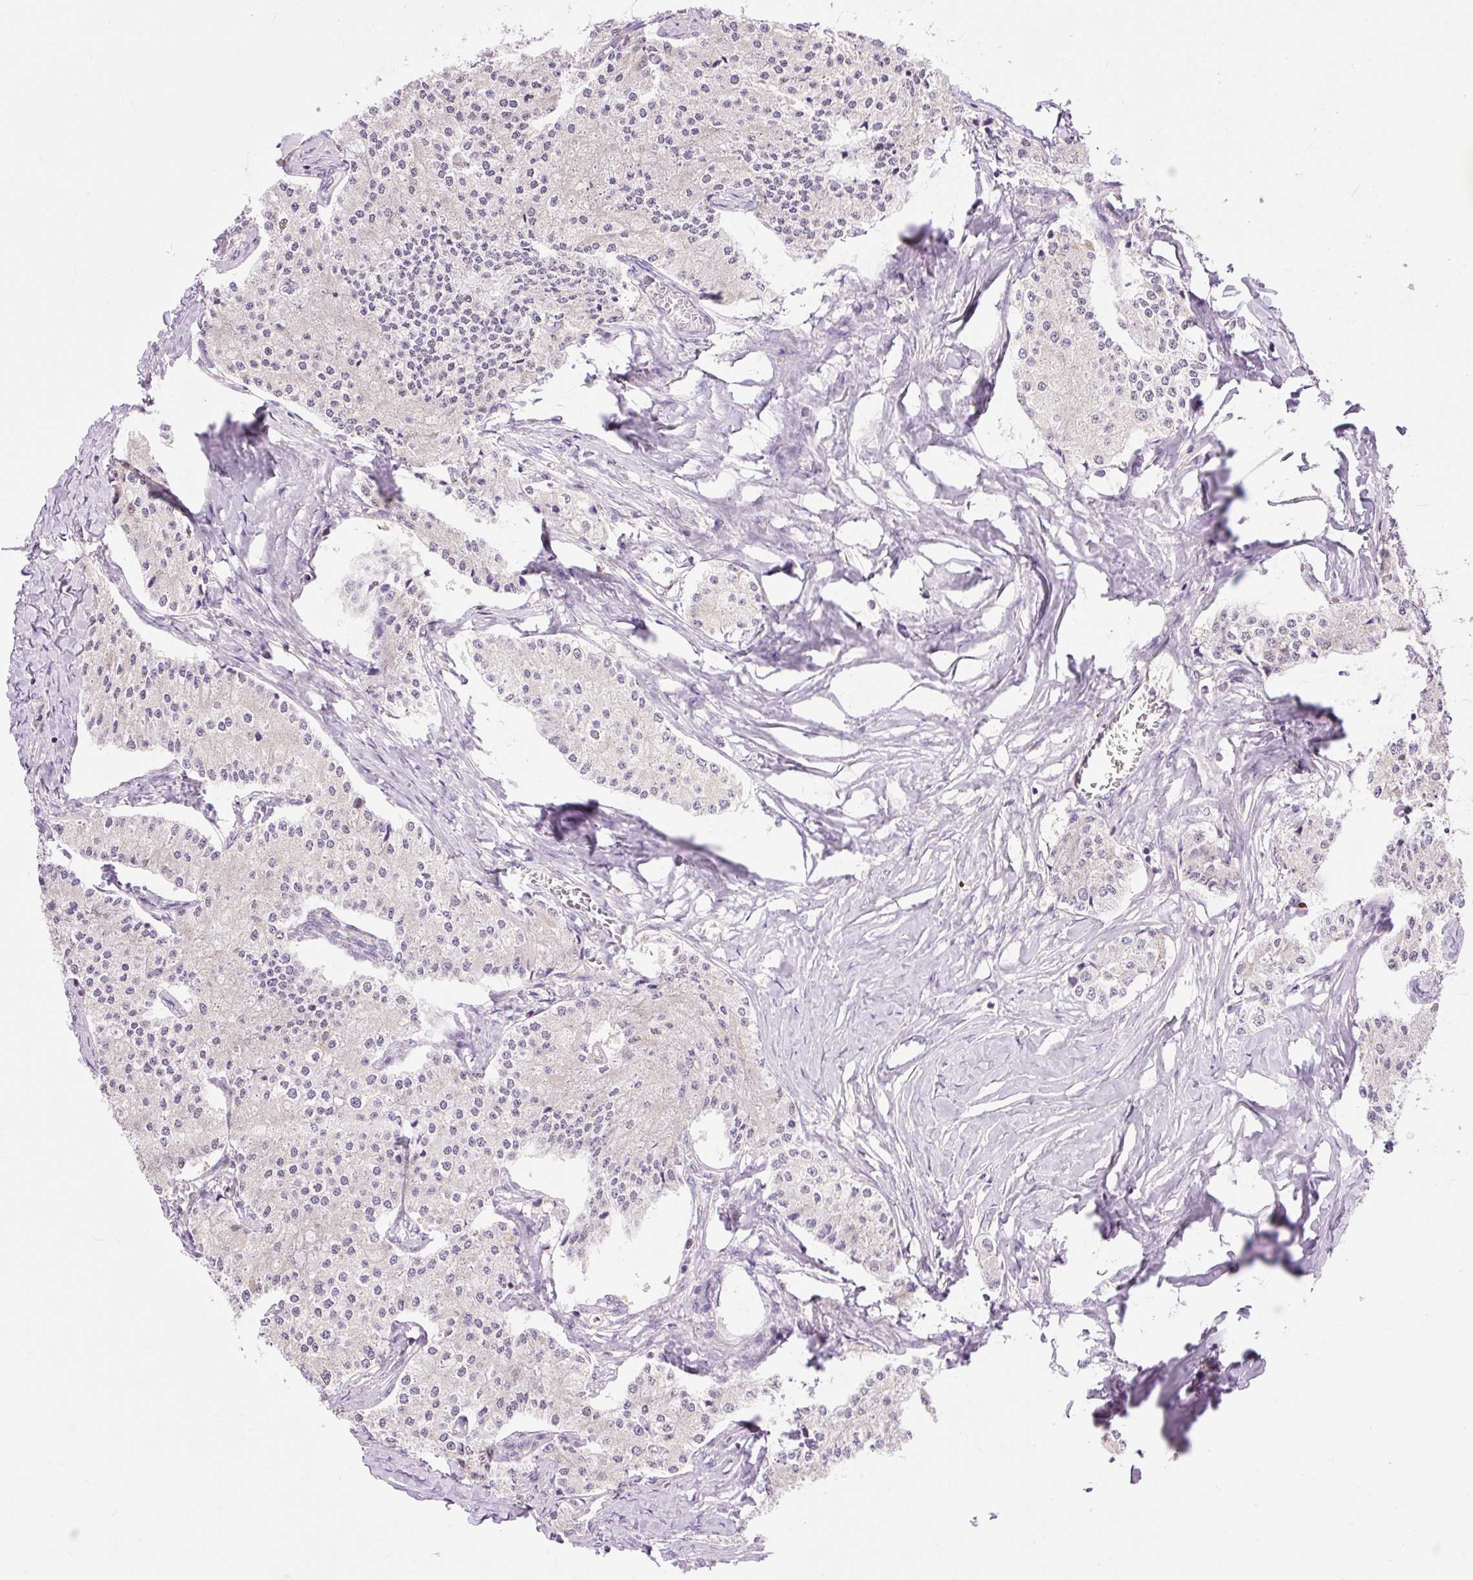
{"staining": {"intensity": "negative", "quantity": "none", "location": "none"}, "tissue": "carcinoid", "cell_type": "Tumor cells", "image_type": "cancer", "snomed": [{"axis": "morphology", "description": "Carcinoid, malignant, NOS"}, {"axis": "topography", "description": "Colon"}], "caption": "This is an immunohistochemistry histopathology image of human carcinoid (malignant). There is no staining in tumor cells.", "gene": "IMMT", "patient": {"sex": "female", "age": 52}}